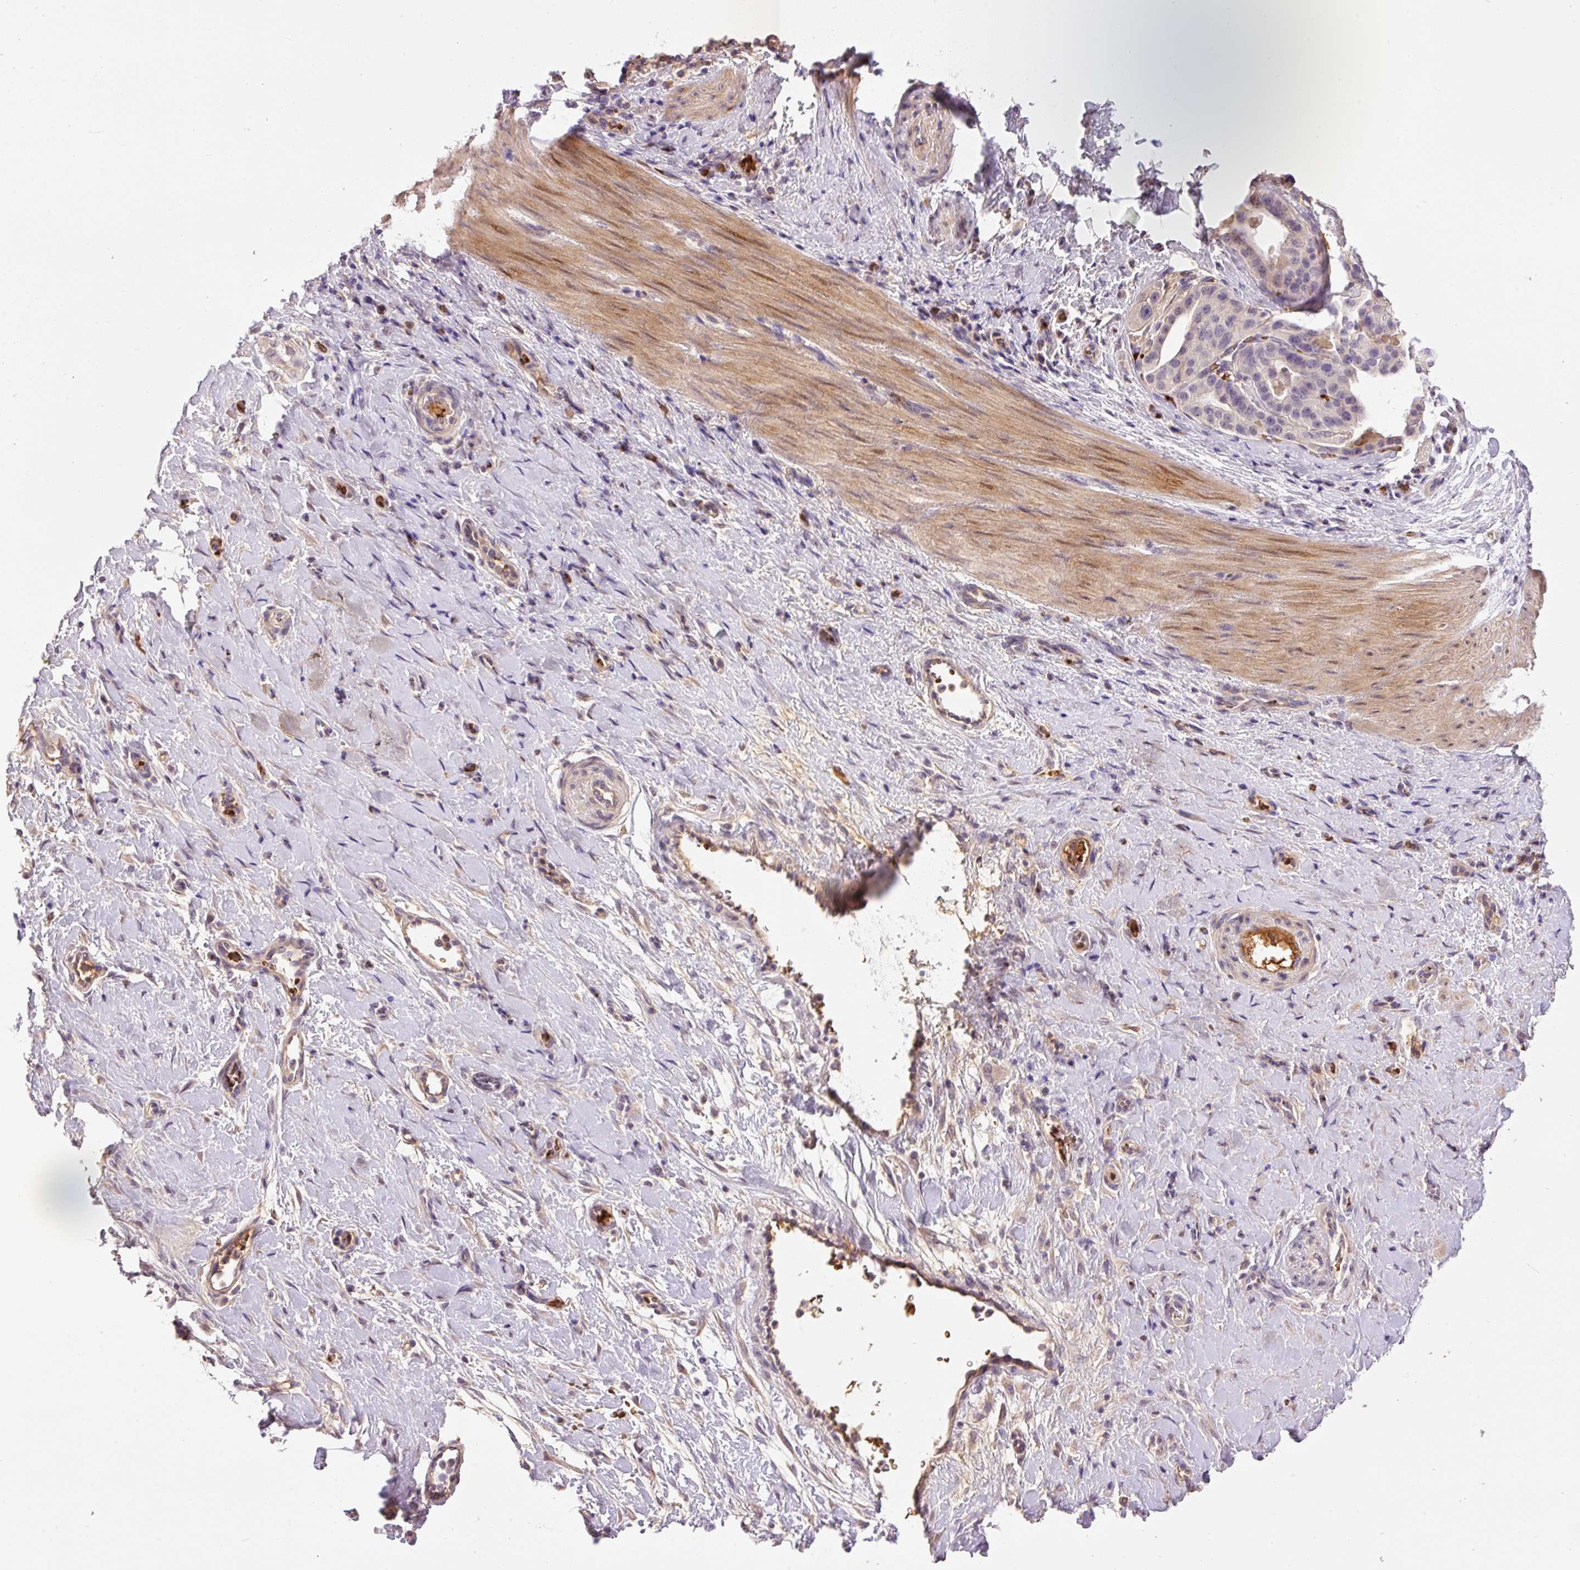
{"staining": {"intensity": "negative", "quantity": "none", "location": "none"}, "tissue": "stomach cancer", "cell_type": "Tumor cells", "image_type": "cancer", "snomed": [{"axis": "morphology", "description": "Adenocarcinoma, NOS"}, {"axis": "topography", "description": "Stomach"}], "caption": "Tumor cells show no significant expression in stomach cancer.", "gene": "CMTM8", "patient": {"sex": "male", "age": 48}}